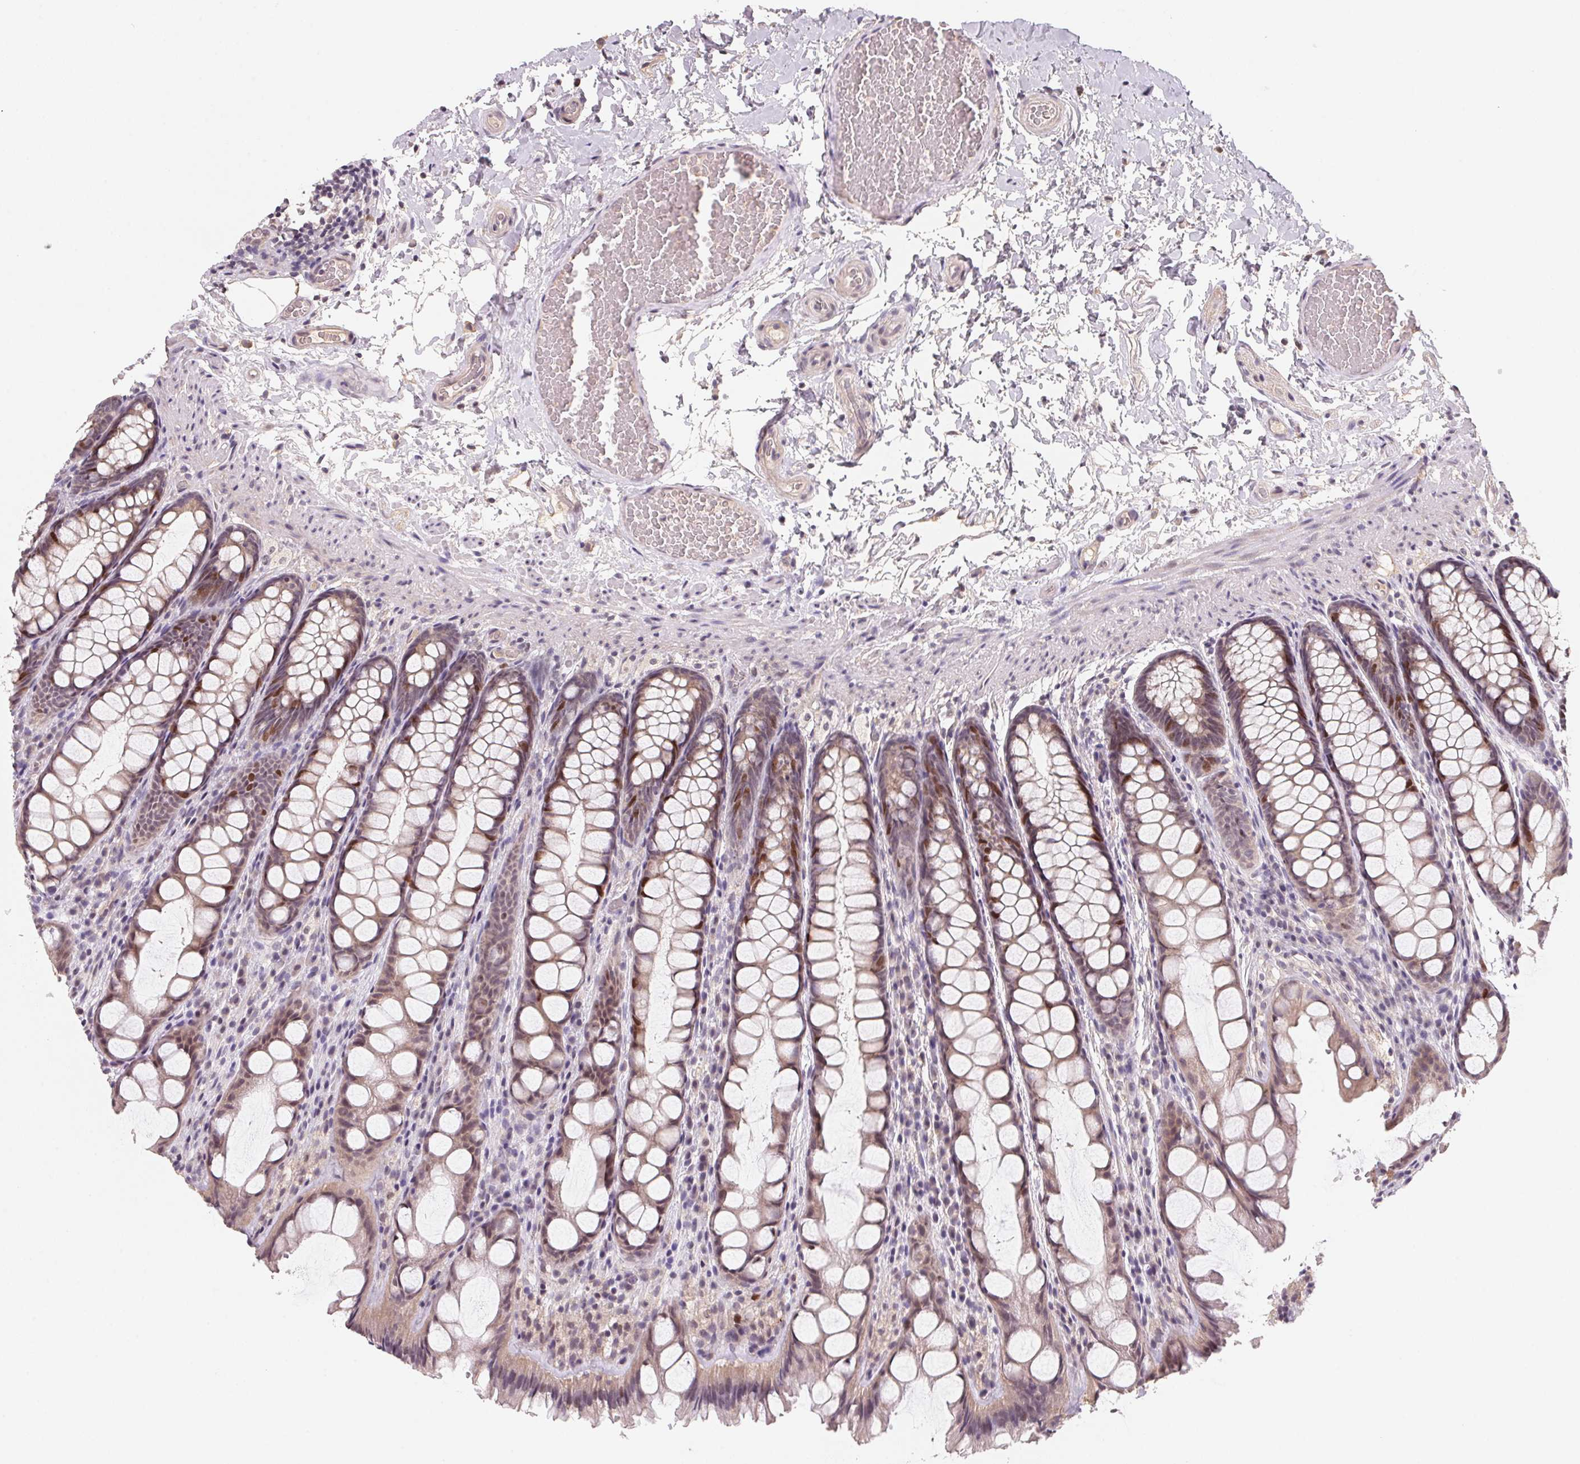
{"staining": {"intensity": "negative", "quantity": "none", "location": "none"}, "tissue": "colon", "cell_type": "Endothelial cells", "image_type": "normal", "snomed": [{"axis": "morphology", "description": "Normal tissue, NOS"}, {"axis": "topography", "description": "Colon"}], "caption": "Immunohistochemical staining of benign human colon shows no significant expression in endothelial cells.", "gene": "KIFC1", "patient": {"sex": "male", "age": 47}}